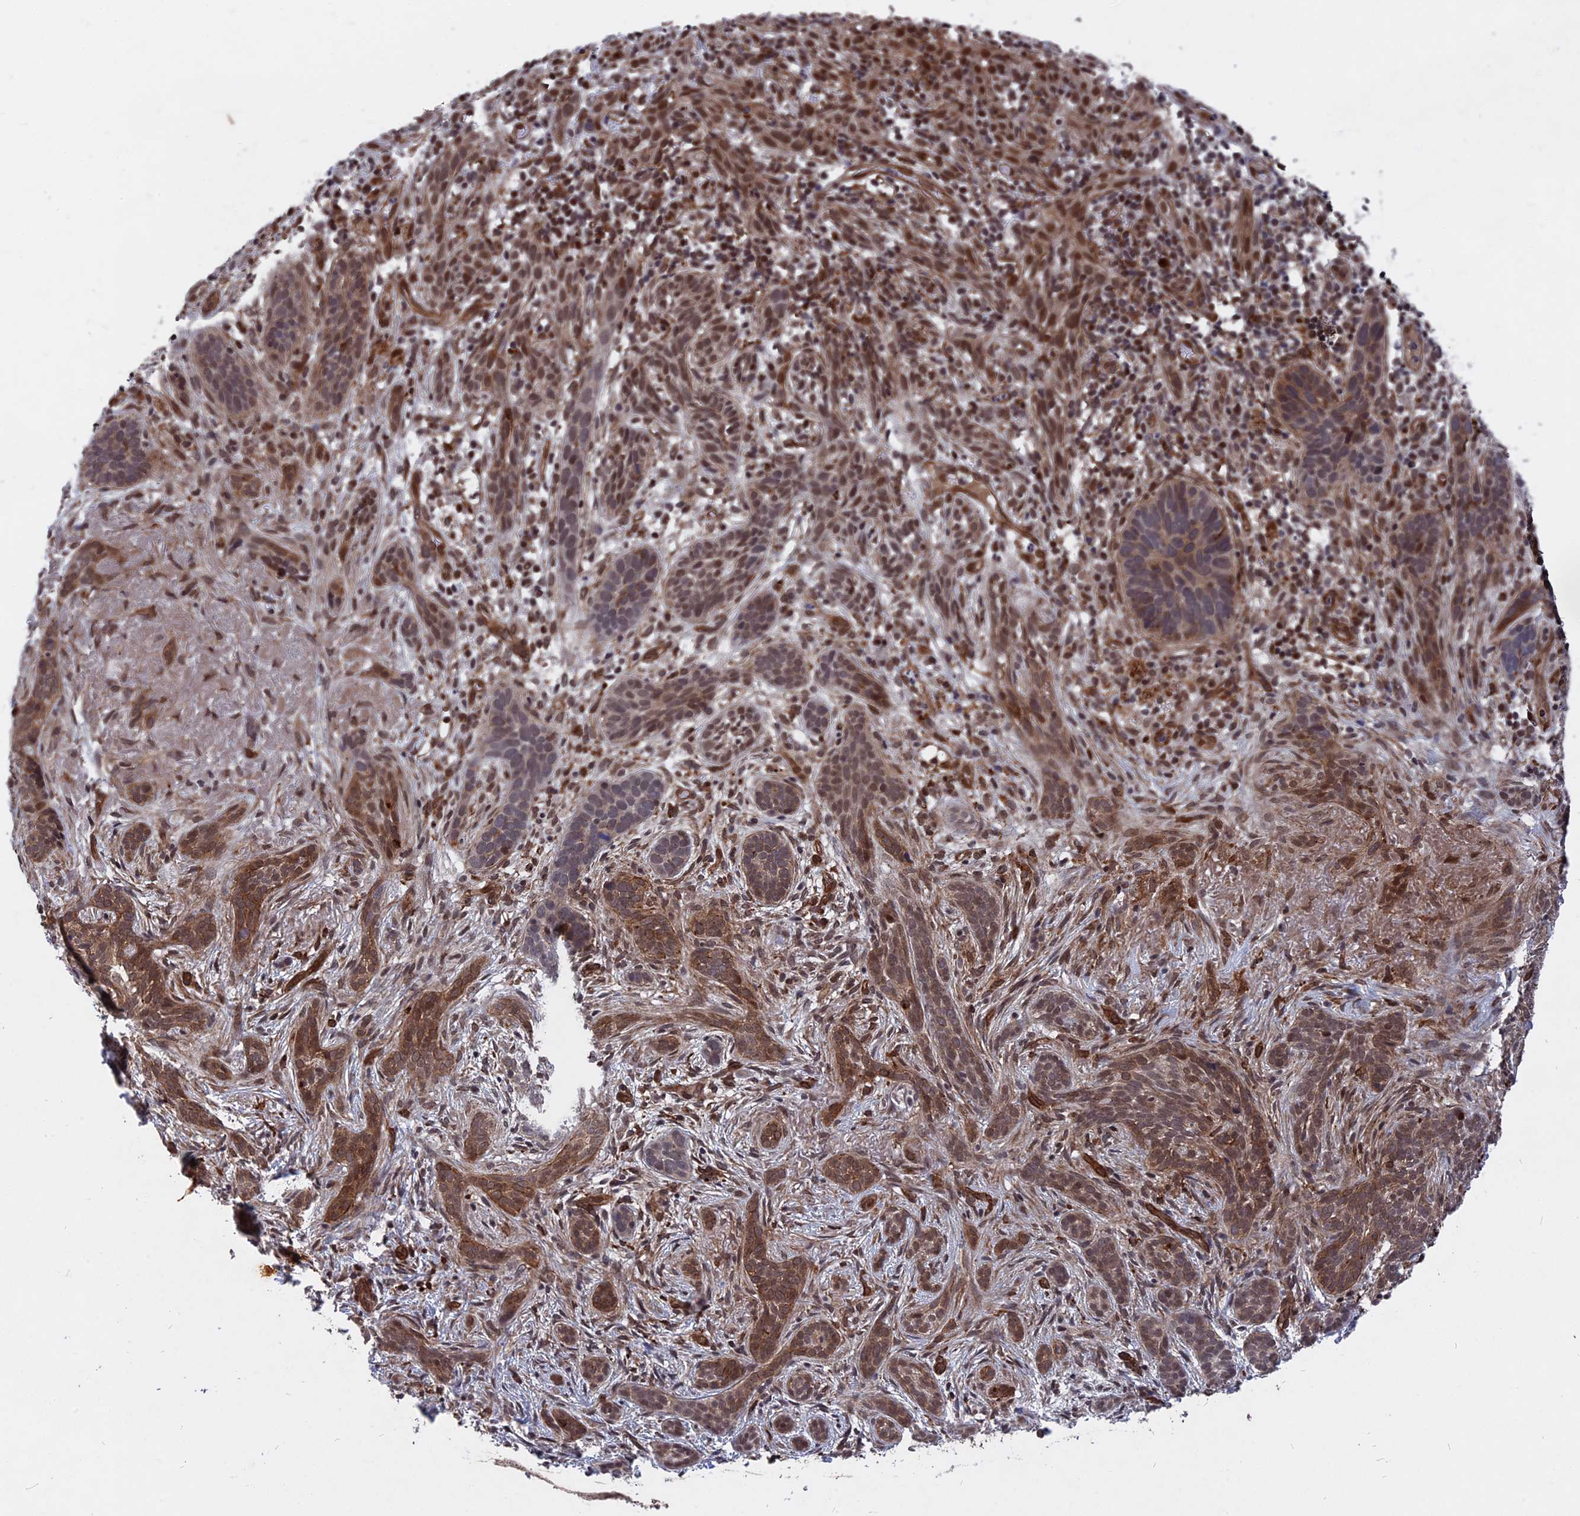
{"staining": {"intensity": "moderate", "quantity": ">75%", "location": "cytoplasmic/membranous,nuclear"}, "tissue": "skin cancer", "cell_type": "Tumor cells", "image_type": "cancer", "snomed": [{"axis": "morphology", "description": "Basal cell carcinoma"}, {"axis": "topography", "description": "Skin"}], "caption": "This image reveals IHC staining of human basal cell carcinoma (skin), with medium moderate cytoplasmic/membranous and nuclear expression in about >75% of tumor cells.", "gene": "NOSIP", "patient": {"sex": "male", "age": 71}}